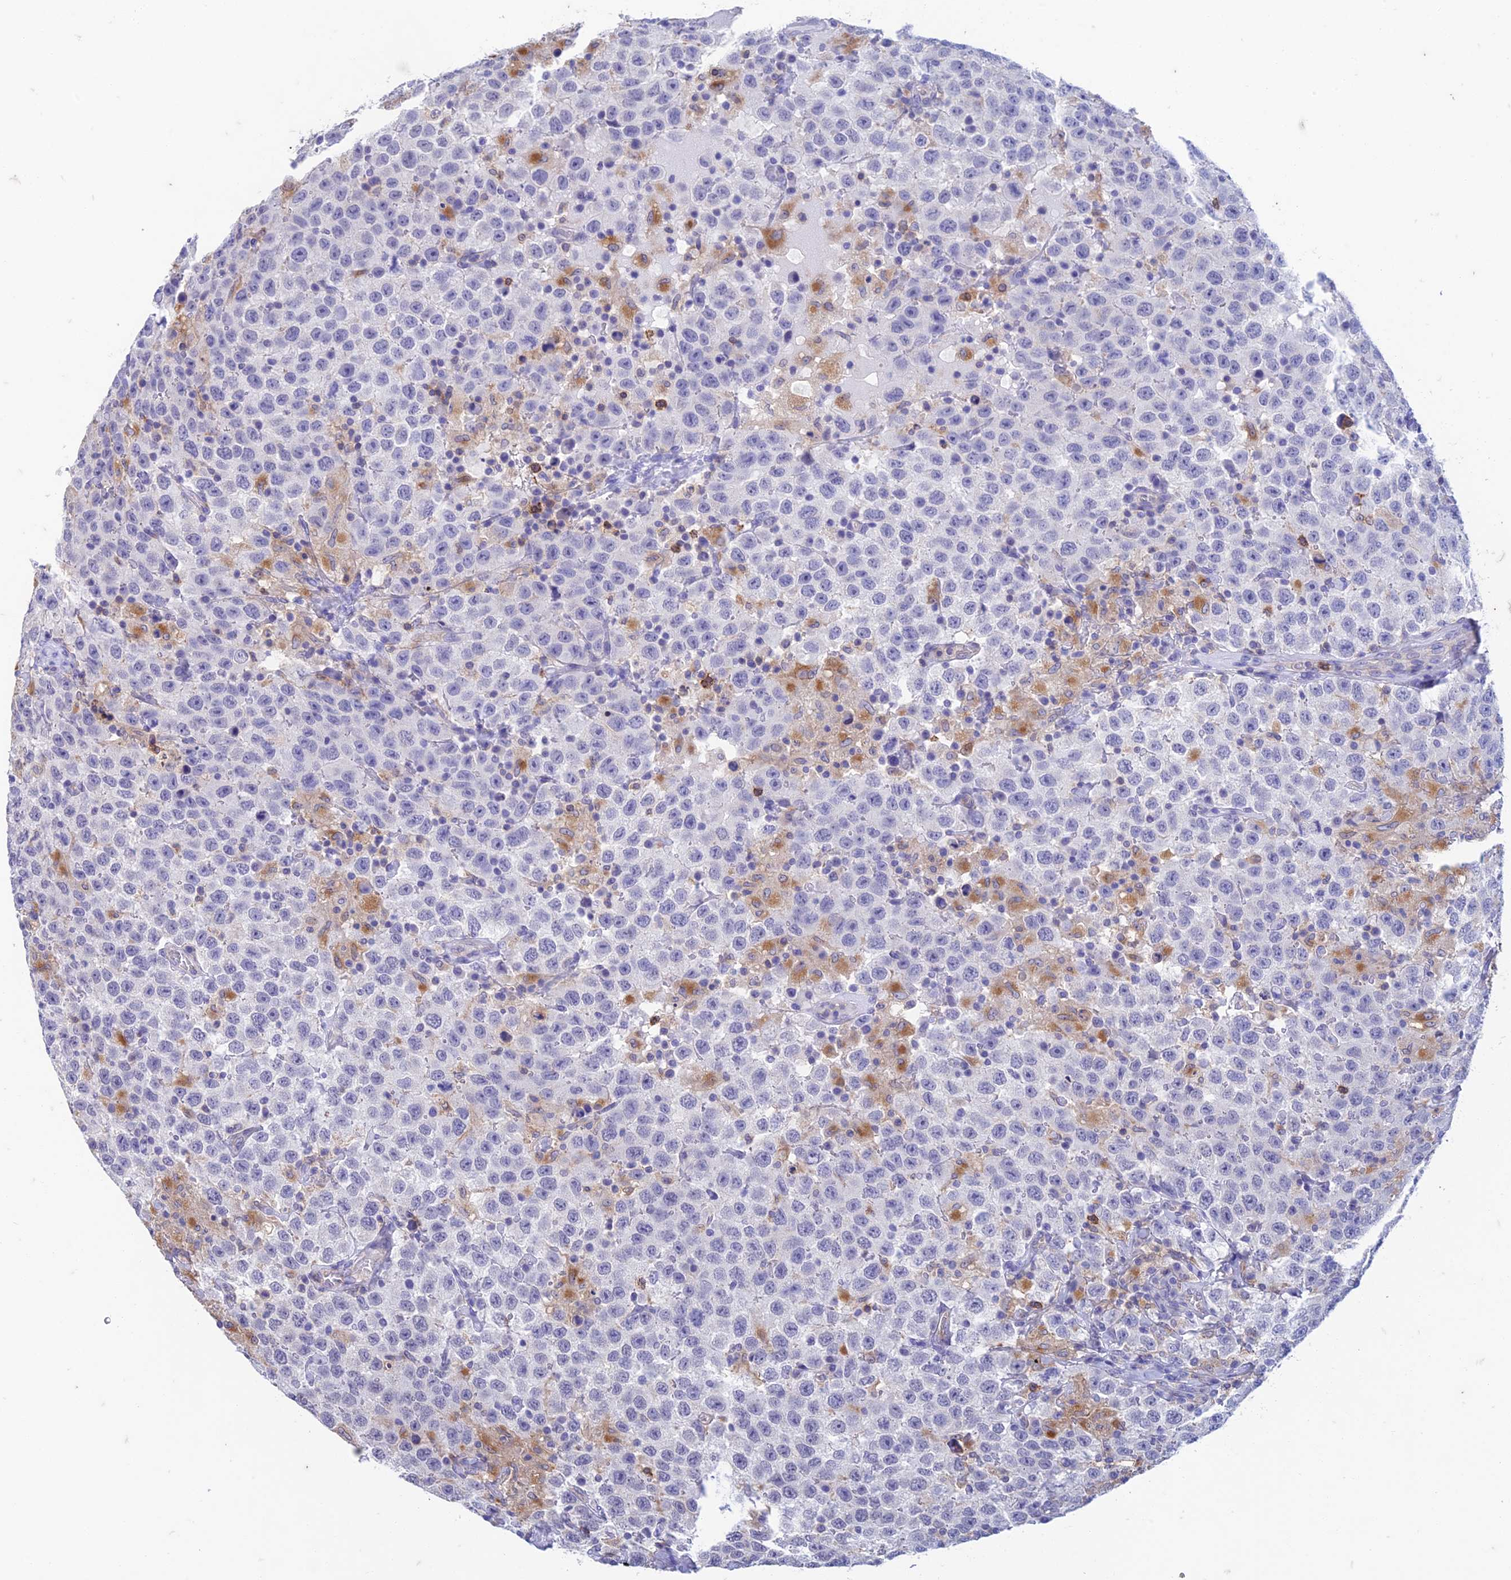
{"staining": {"intensity": "negative", "quantity": "none", "location": "none"}, "tissue": "testis cancer", "cell_type": "Tumor cells", "image_type": "cancer", "snomed": [{"axis": "morphology", "description": "Seminoma, NOS"}, {"axis": "topography", "description": "Testis"}], "caption": "Protein analysis of testis cancer (seminoma) shows no significant expression in tumor cells.", "gene": "FGF7", "patient": {"sex": "male", "age": 41}}